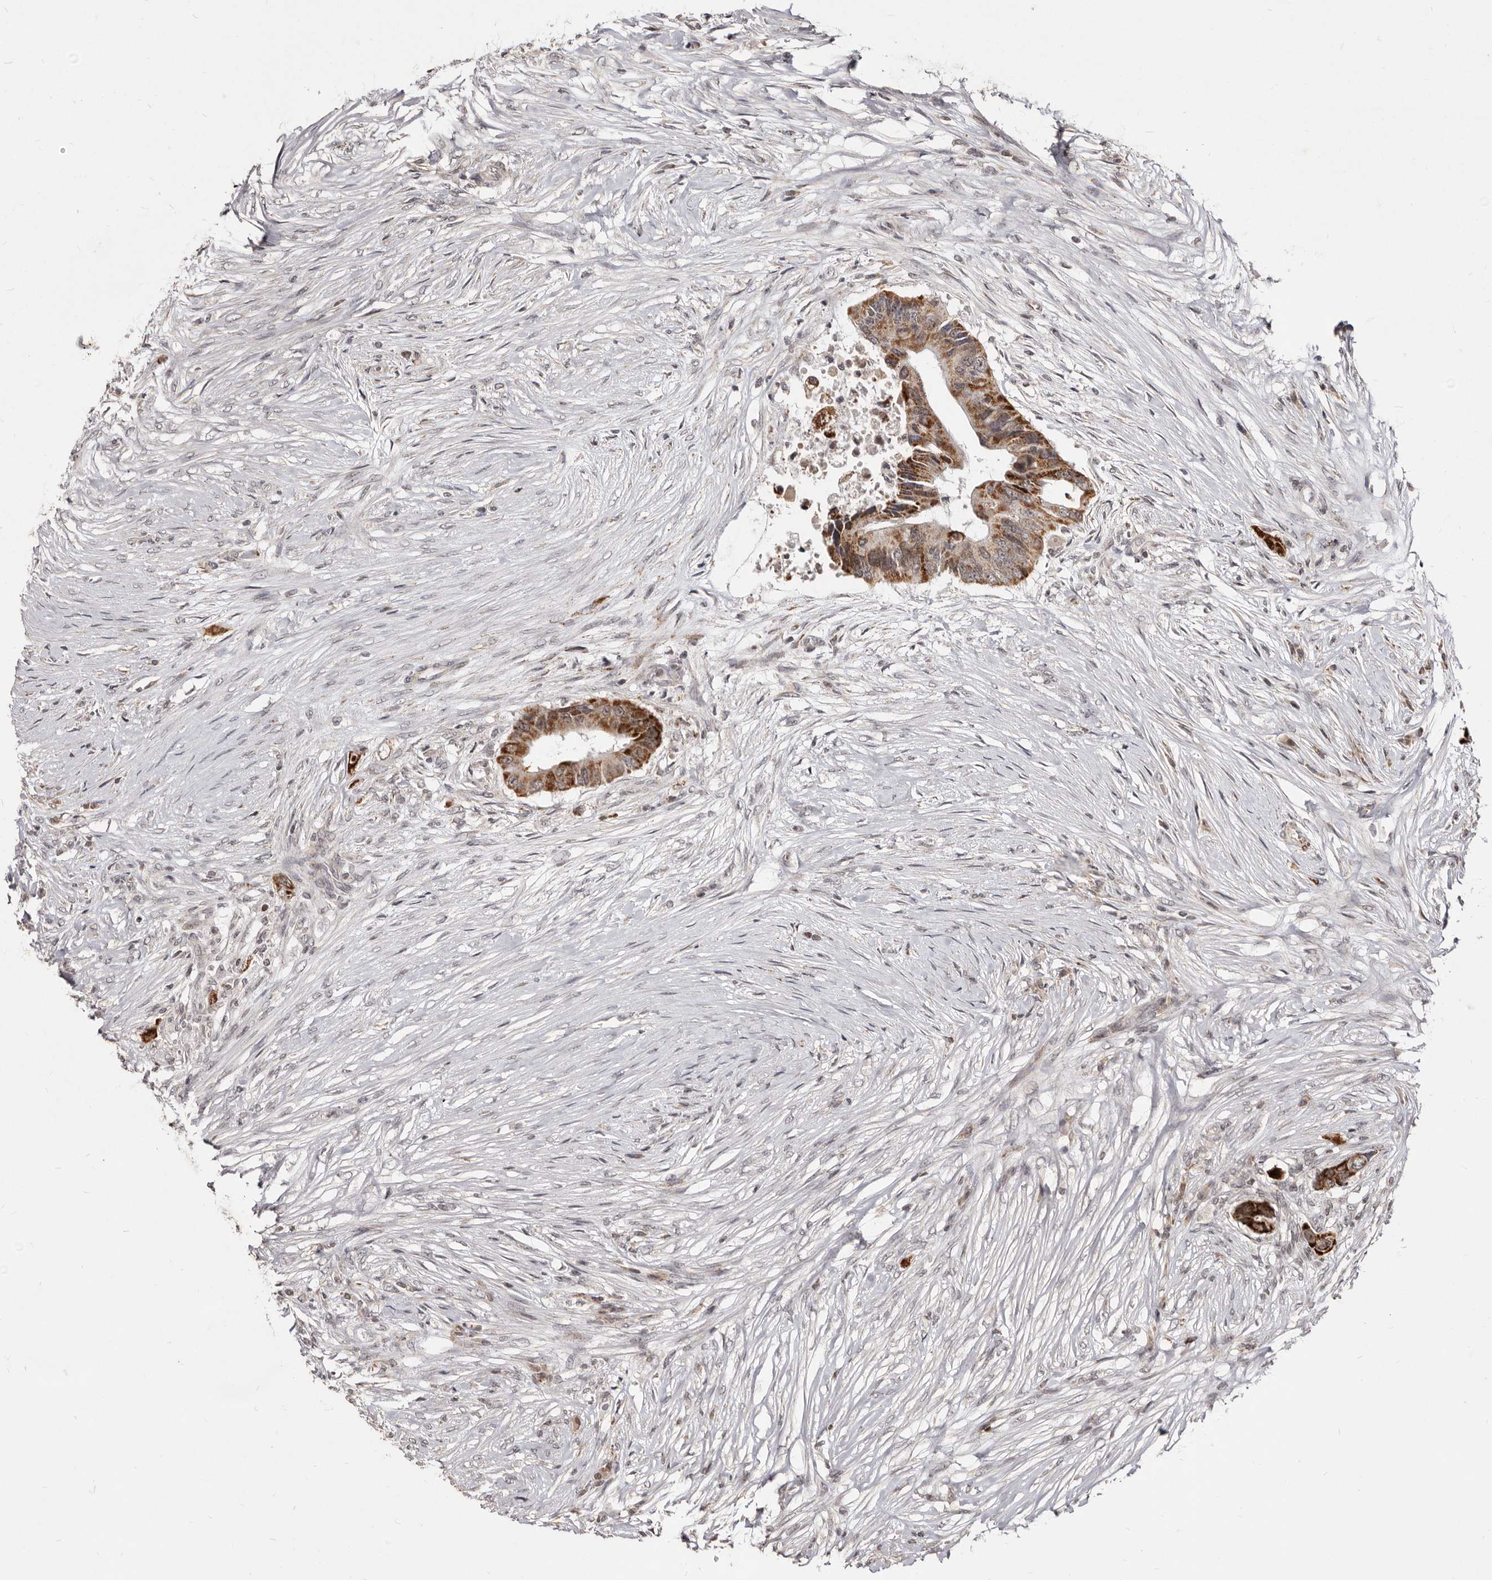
{"staining": {"intensity": "moderate", "quantity": ">75%", "location": "cytoplasmic/membranous"}, "tissue": "colorectal cancer", "cell_type": "Tumor cells", "image_type": "cancer", "snomed": [{"axis": "morphology", "description": "Adenocarcinoma, NOS"}, {"axis": "topography", "description": "Colon"}], "caption": "A high-resolution histopathology image shows IHC staining of colorectal adenocarcinoma, which shows moderate cytoplasmic/membranous expression in approximately >75% of tumor cells. The staining was performed using DAB, with brown indicating positive protein expression. Nuclei are stained blue with hematoxylin.", "gene": "THUMPD1", "patient": {"sex": "male", "age": 71}}